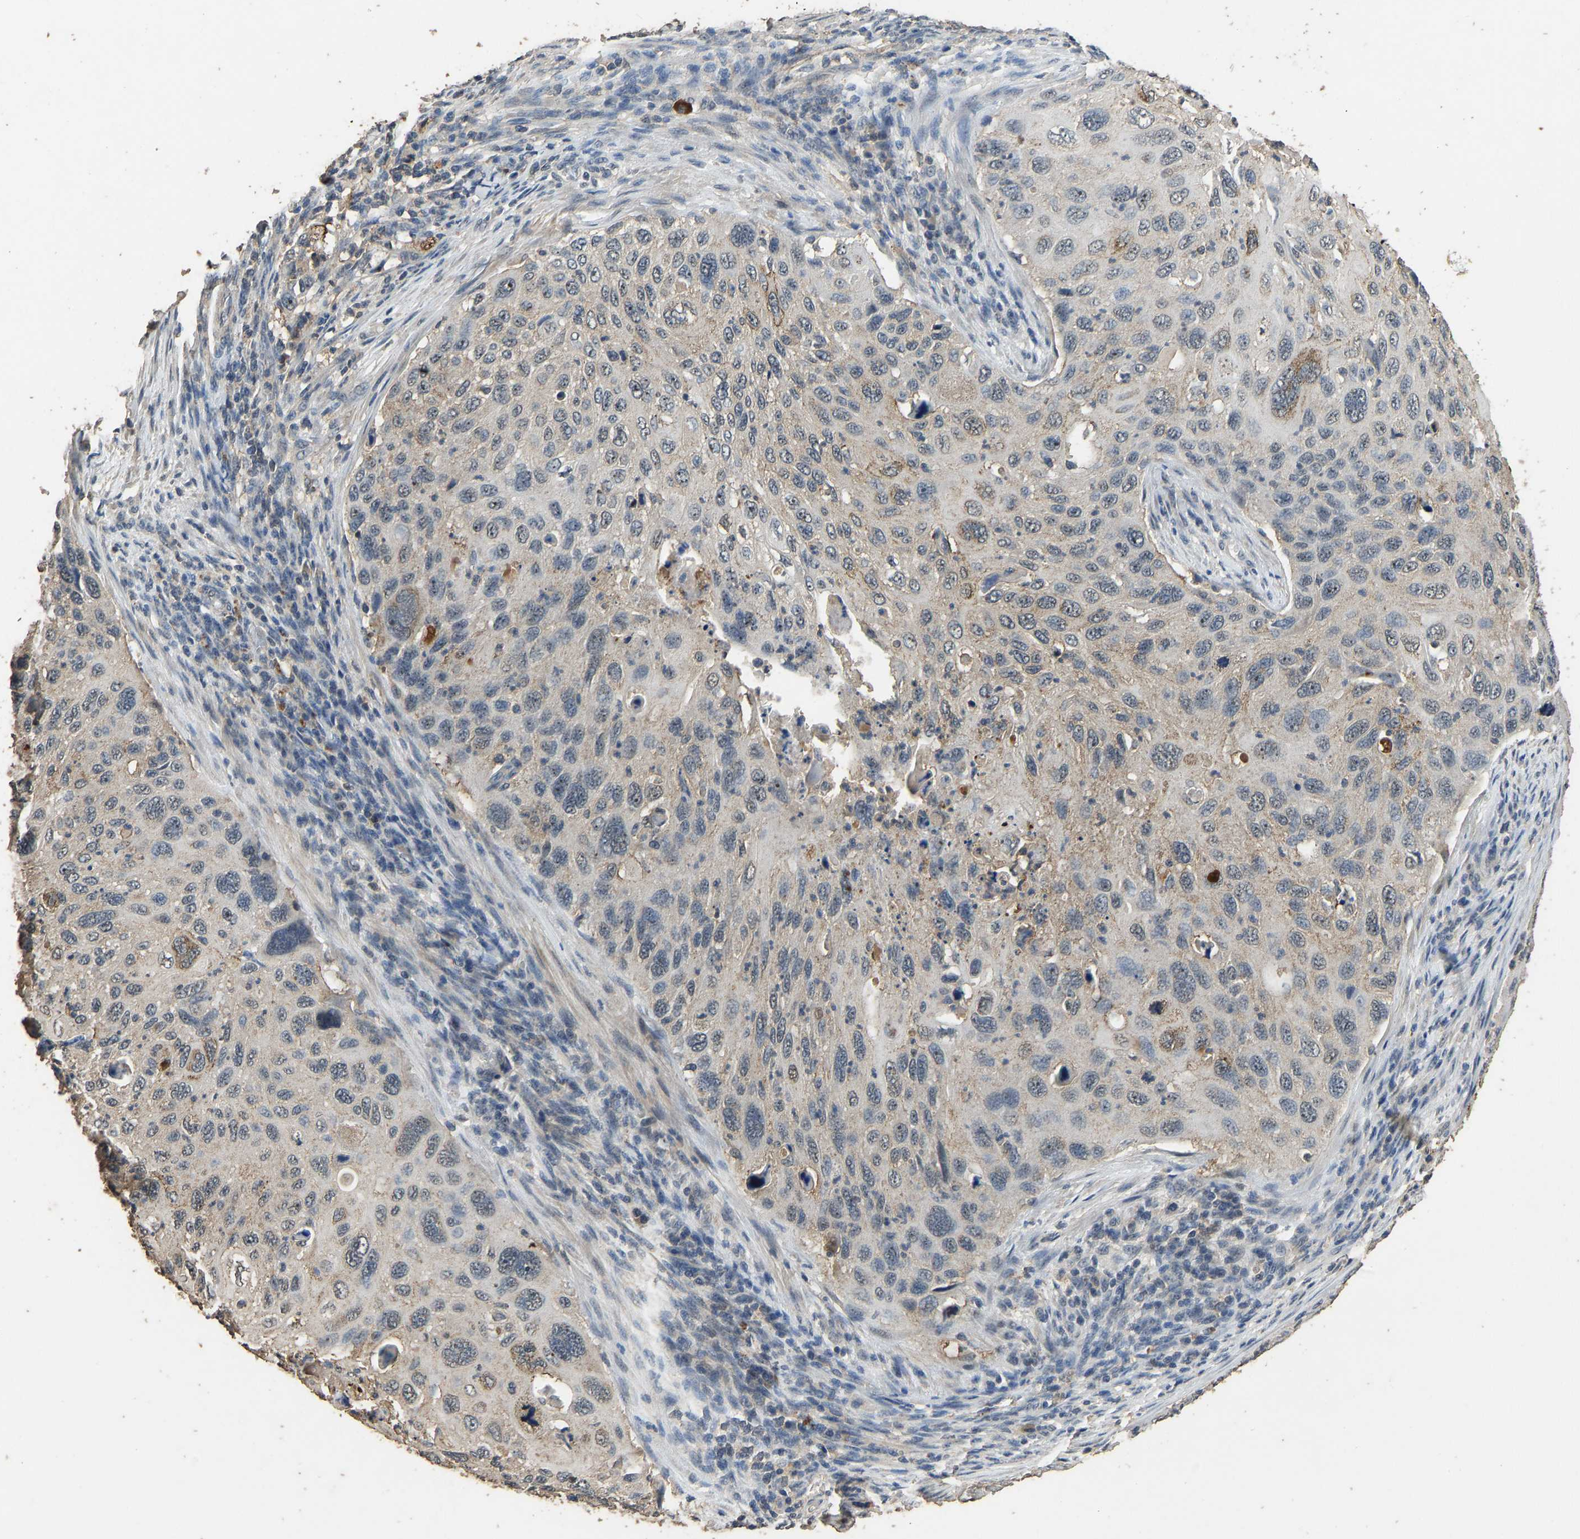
{"staining": {"intensity": "weak", "quantity": "<25%", "location": "cytoplasmic/membranous"}, "tissue": "cervical cancer", "cell_type": "Tumor cells", "image_type": "cancer", "snomed": [{"axis": "morphology", "description": "Squamous cell carcinoma, NOS"}, {"axis": "topography", "description": "Cervix"}], "caption": "Immunohistochemical staining of human cervical cancer demonstrates no significant positivity in tumor cells. The staining is performed using DAB (3,3'-diaminobenzidine) brown chromogen with nuclei counter-stained in using hematoxylin.", "gene": "CIDEC", "patient": {"sex": "female", "age": 70}}